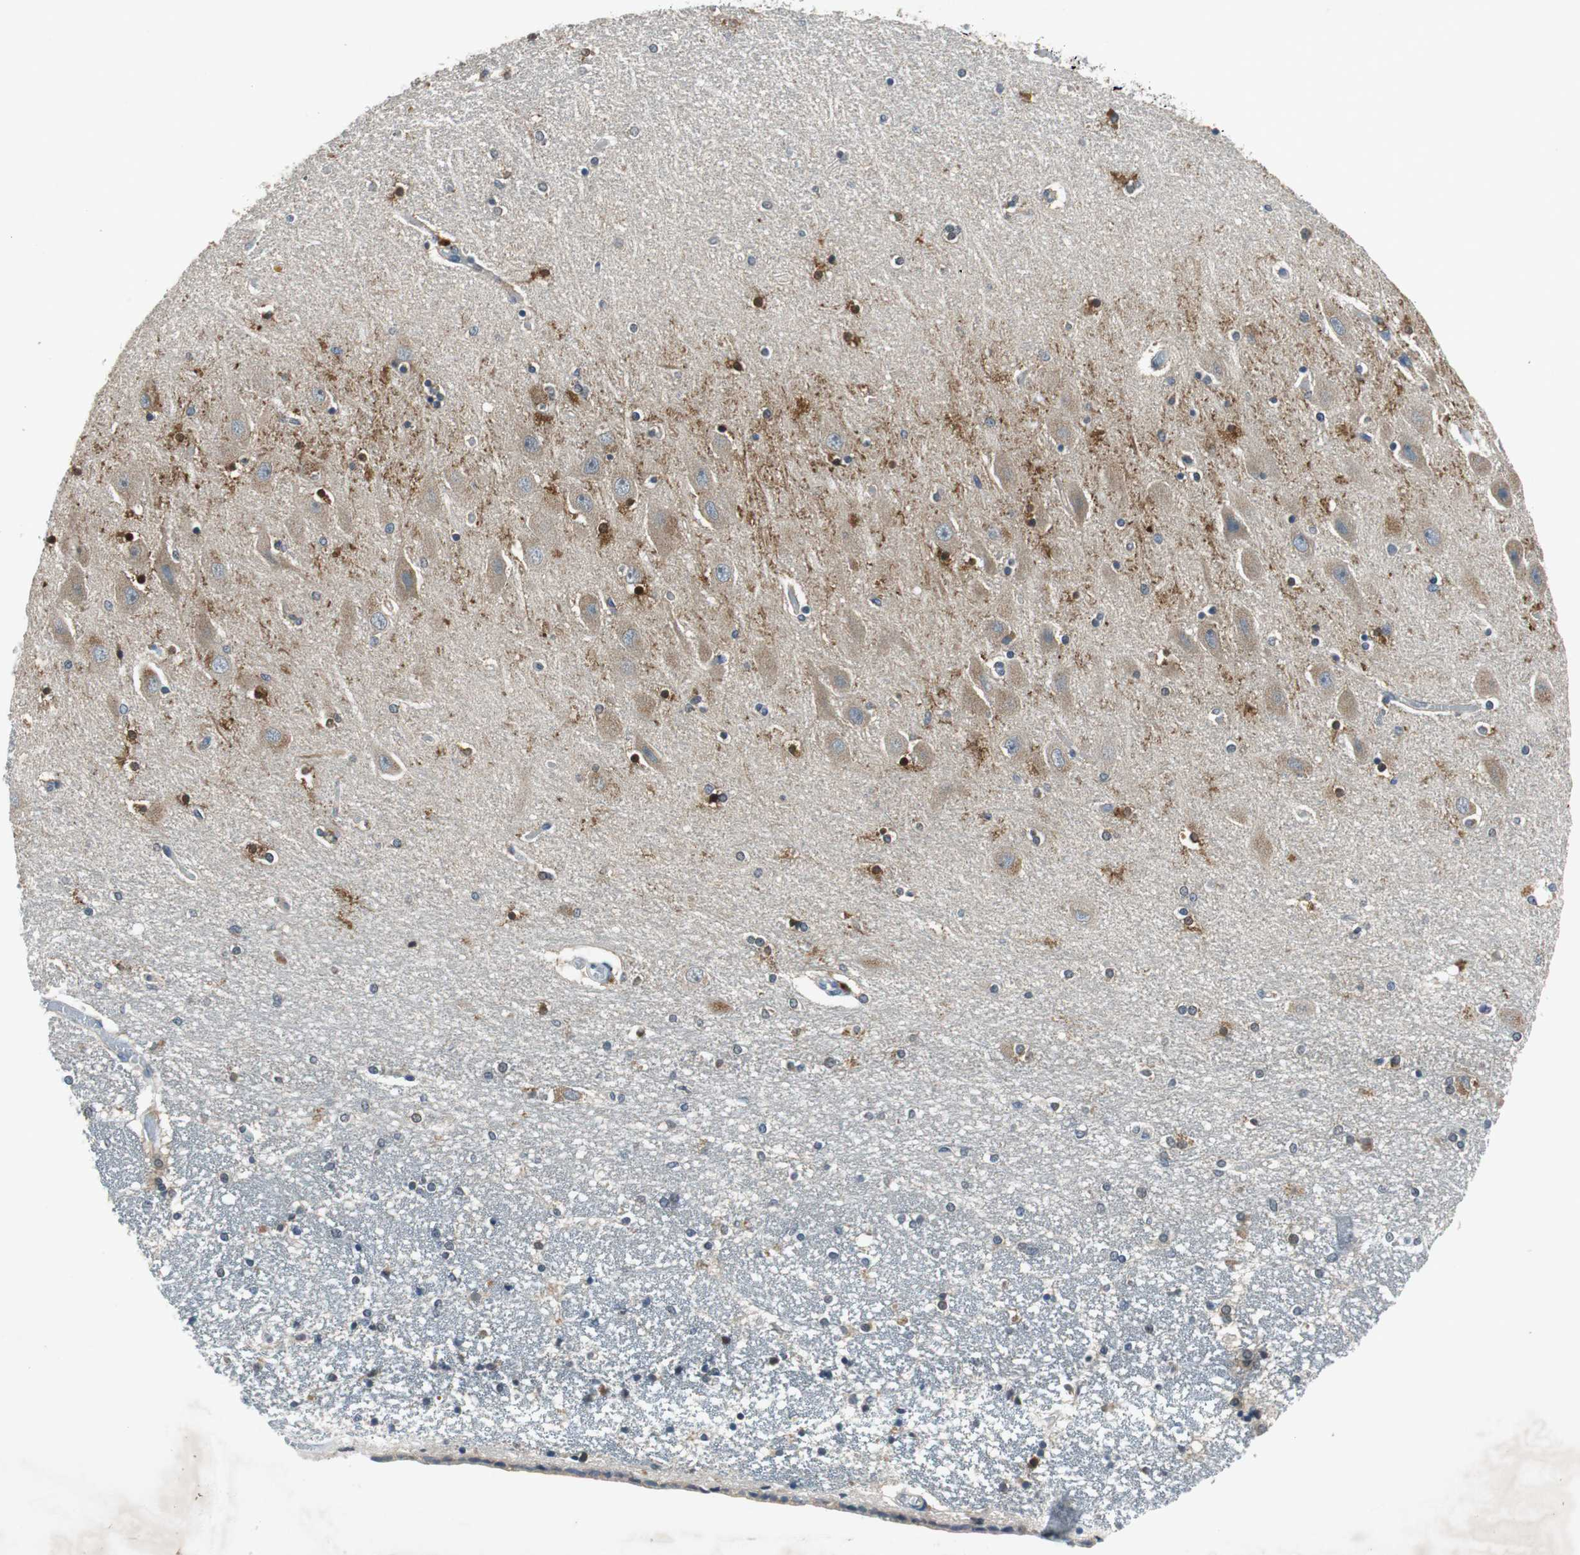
{"staining": {"intensity": "weak", "quantity": "<25%", "location": "cytoplasmic/membranous"}, "tissue": "hippocampus", "cell_type": "Glial cells", "image_type": "normal", "snomed": [{"axis": "morphology", "description": "Normal tissue, NOS"}, {"axis": "topography", "description": "Hippocampus"}], "caption": "Histopathology image shows no protein staining in glial cells of benign hippocampus. (IHC, brightfield microscopy, high magnification).", "gene": "GLCCI1", "patient": {"sex": "female", "age": 54}}